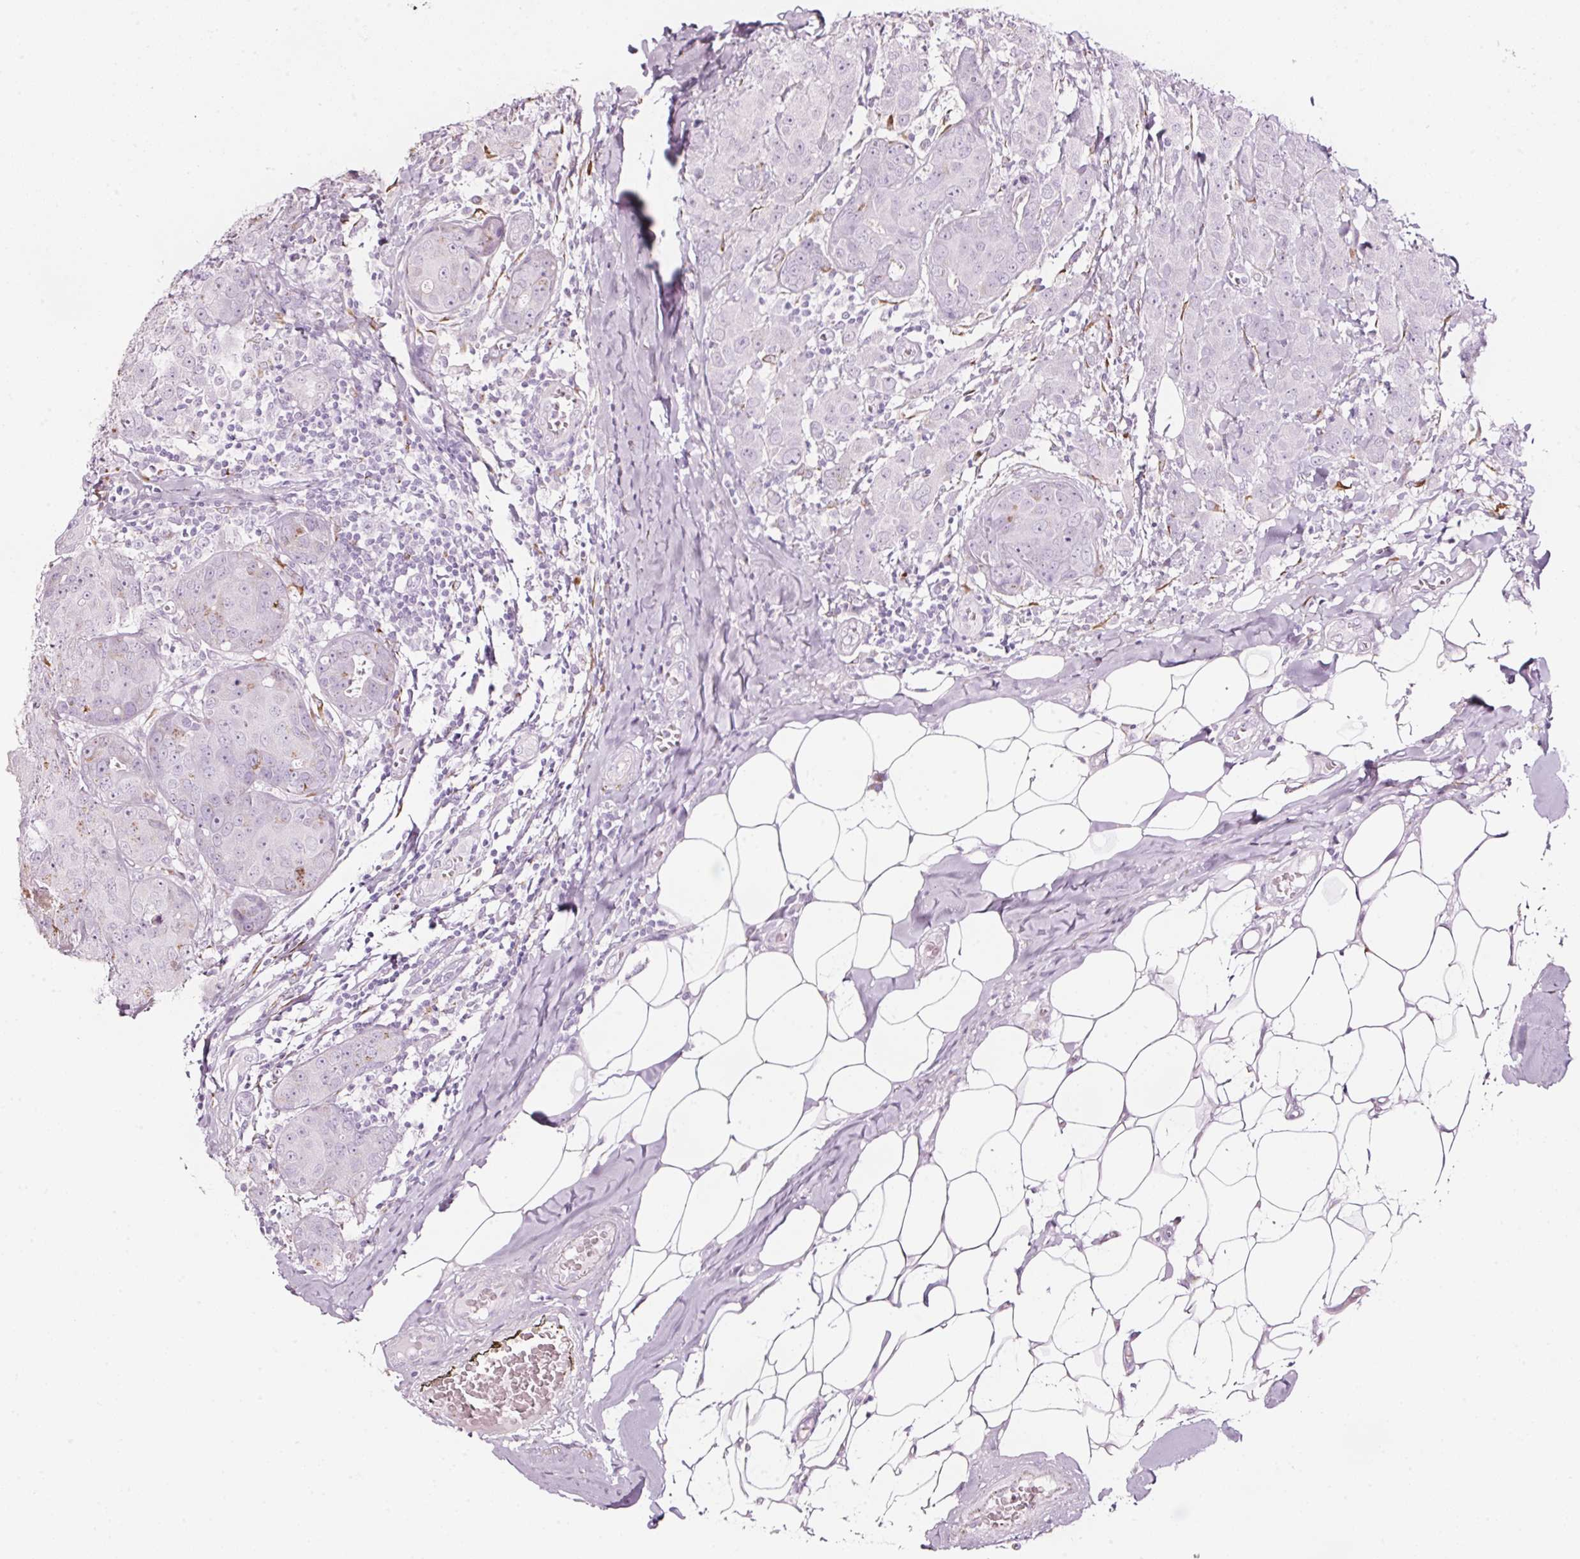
{"staining": {"intensity": "moderate", "quantity": "<25%", "location": "cytoplasmic/membranous"}, "tissue": "breast cancer", "cell_type": "Tumor cells", "image_type": "cancer", "snomed": [{"axis": "morphology", "description": "Duct carcinoma"}, {"axis": "topography", "description": "Breast"}], "caption": "The image shows a brown stain indicating the presence of a protein in the cytoplasmic/membranous of tumor cells in breast infiltrating ductal carcinoma.", "gene": "SDF4", "patient": {"sex": "female", "age": 43}}